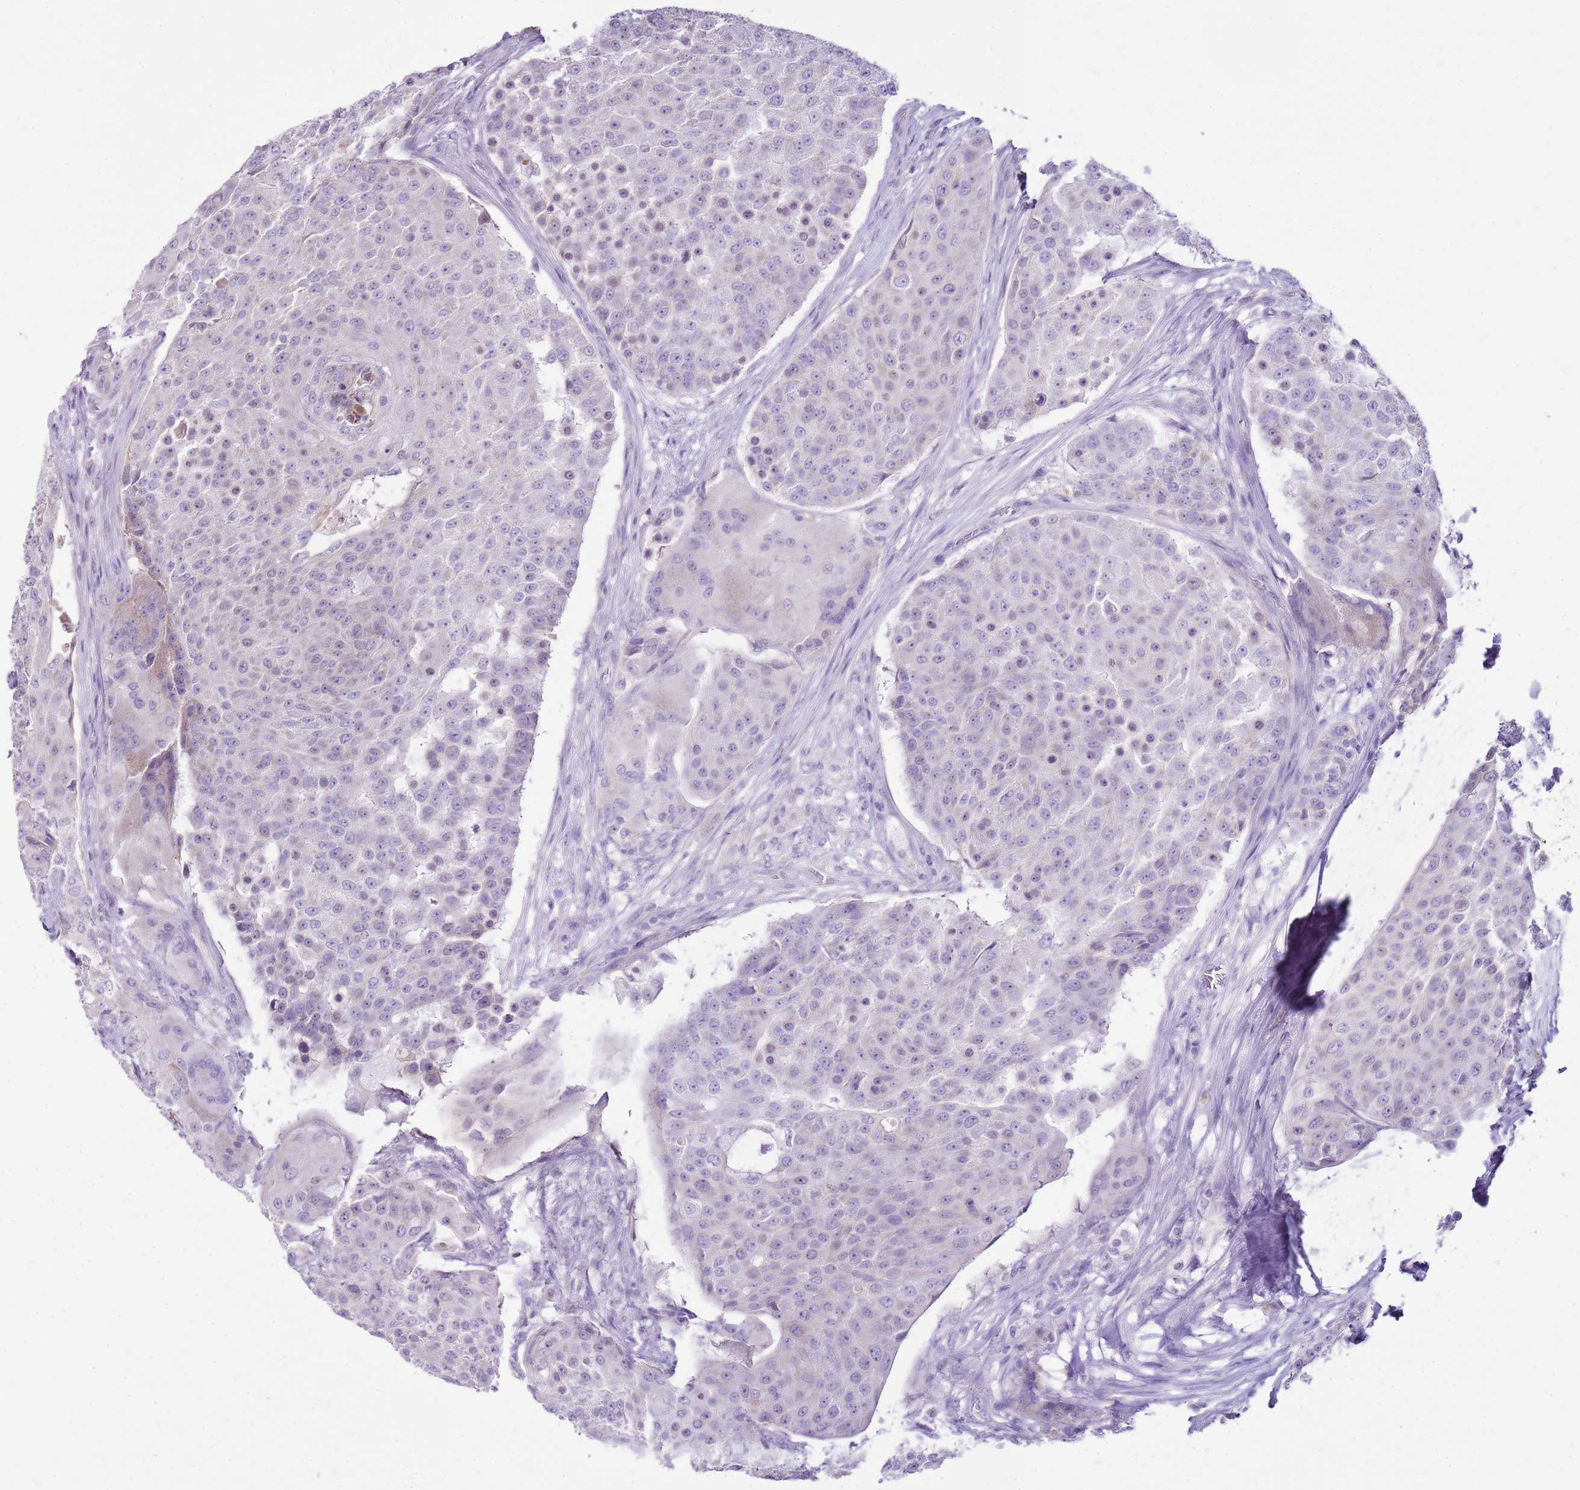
{"staining": {"intensity": "negative", "quantity": "none", "location": "none"}, "tissue": "urothelial cancer", "cell_type": "Tumor cells", "image_type": "cancer", "snomed": [{"axis": "morphology", "description": "Urothelial carcinoma, High grade"}, {"axis": "topography", "description": "Urinary bladder"}], "caption": "Immunohistochemistry (IHC) histopathology image of neoplastic tissue: human high-grade urothelial carcinoma stained with DAB demonstrates no significant protein staining in tumor cells.", "gene": "FABP2", "patient": {"sex": "female", "age": 63}}